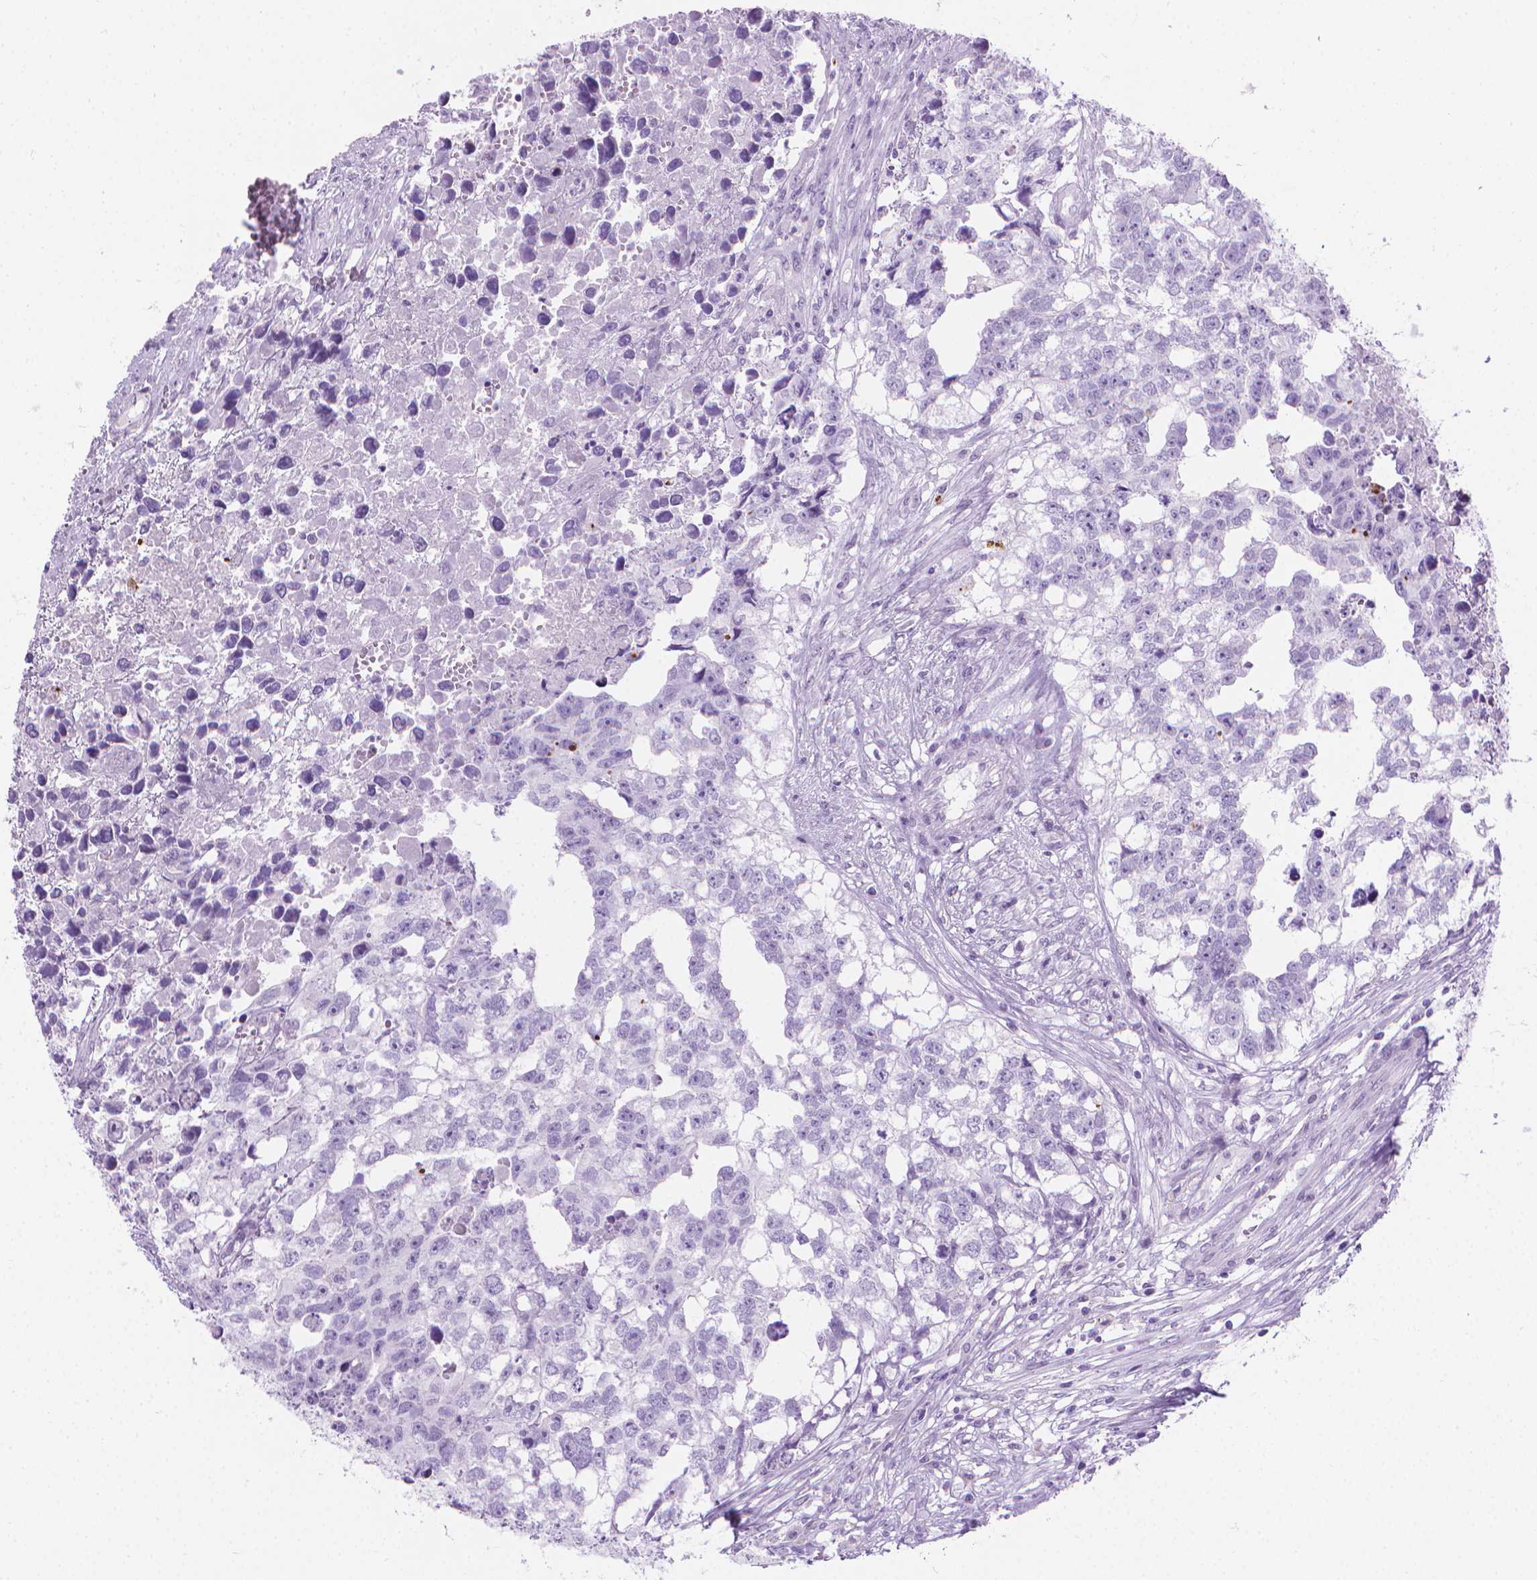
{"staining": {"intensity": "negative", "quantity": "none", "location": "none"}, "tissue": "testis cancer", "cell_type": "Tumor cells", "image_type": "cancer", "snomed": [{"axis": "morphology", "description": "Carcinoma, Embryonal, NOS"}, {"axis": "morphology", "description": "Teratoma, malignant, NOS"}, {"axis": "topography", "description": "Testis"}], "caption": "High power microscopy histopathology image of an IHC histopathology image of embryonal carcinoma (testis), revealing no significant positivity in tumor cells.", "gene": "CFAP52", "patient": {"sex": "male", "age": 44}}